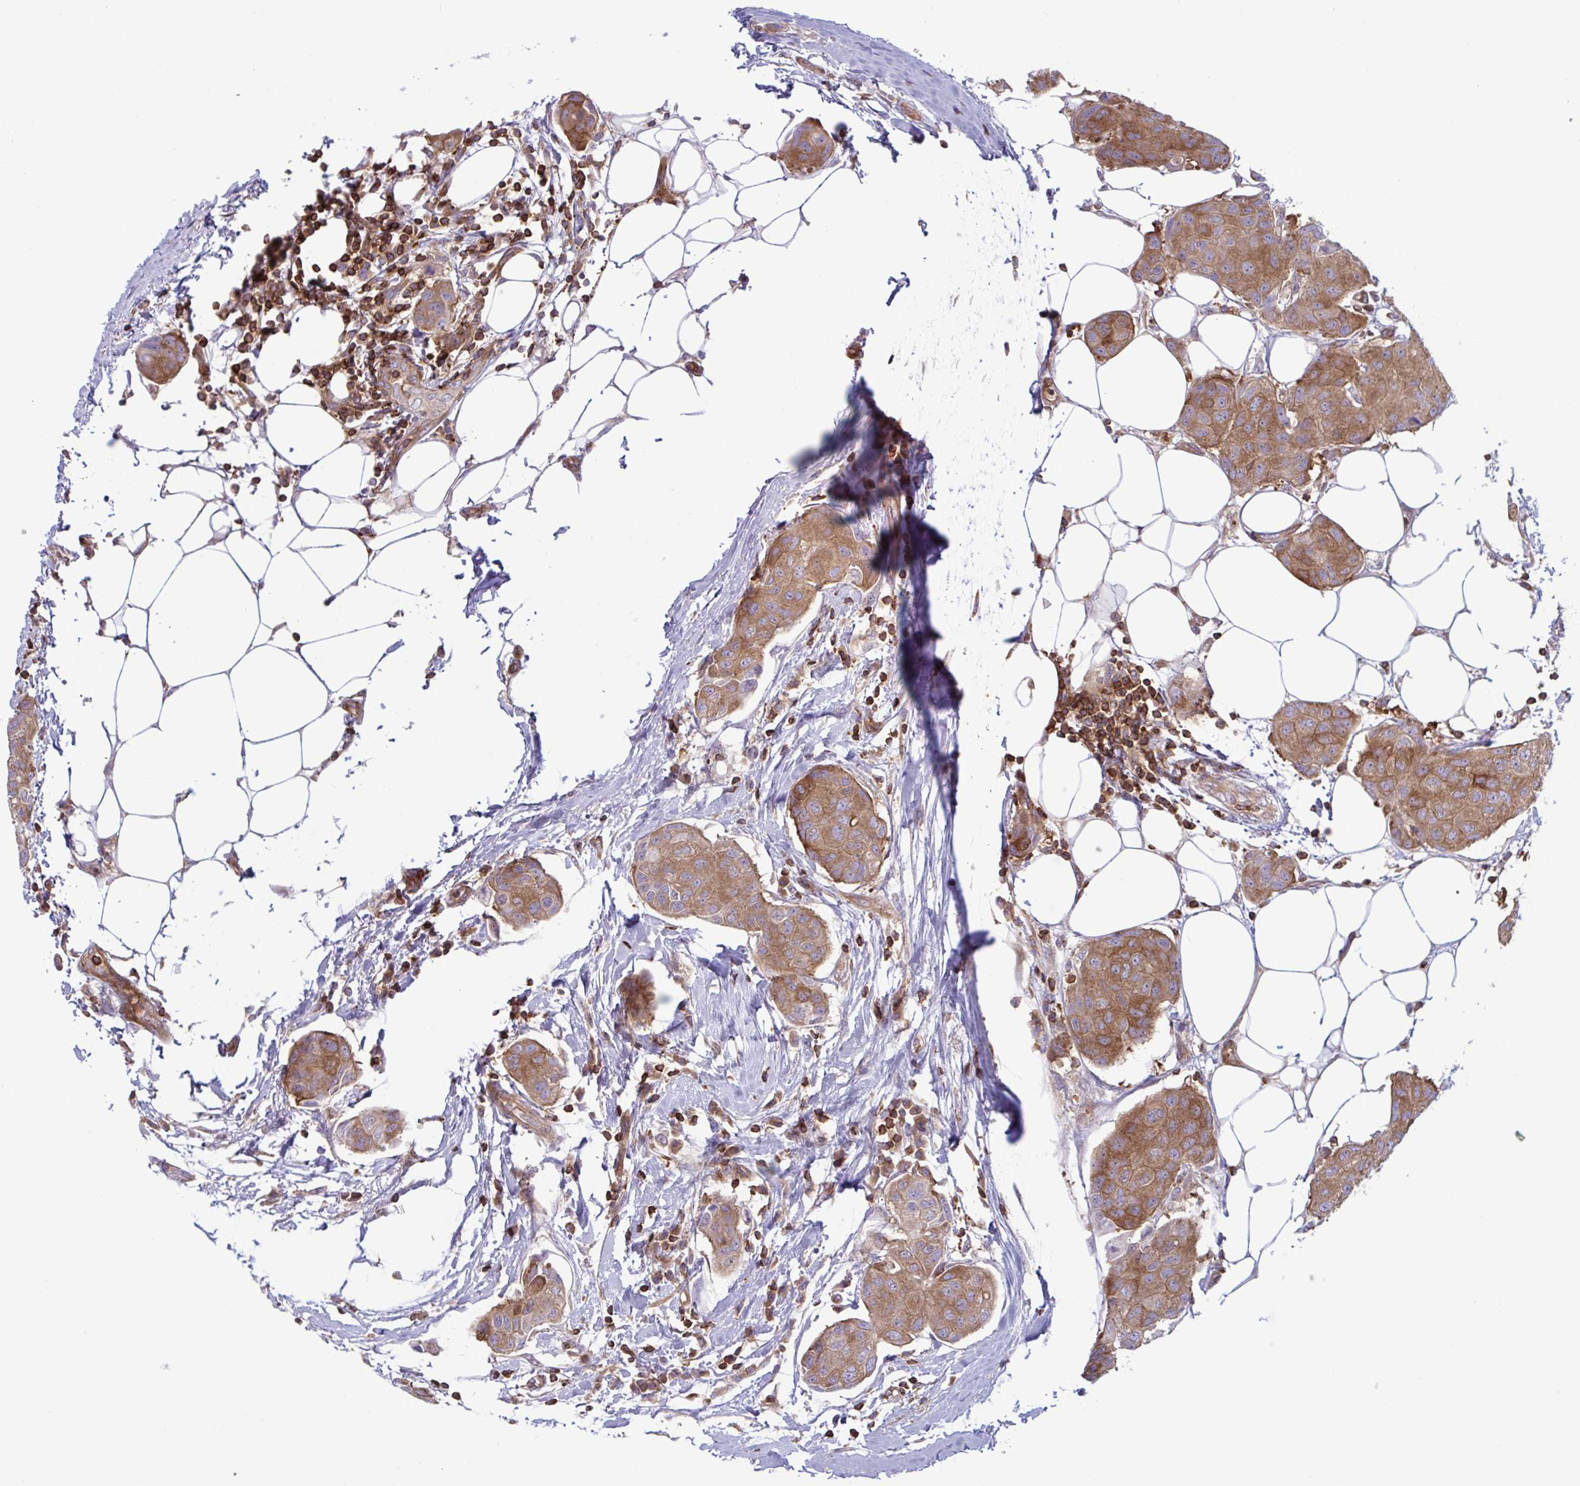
{"staining": {"intensity": "moderate", "quantity": ">75%", "location": "cytoplasmic/membranous"}, "tissue": "breast cancer", "cell_type": "Tumor cells", "image_type": "cancer", "snomed": [{"axis": "morphology", "description": "Duct carcinoma"}, {"axis": "topography", "description": "Breast"}, {"axis": "topography", "description": "Lymph node"}], "caption": "Brown immunohistochemical staining in breast intraductal carcinoma demonstrates moderate cytoplasmic/membranous positivity in approximately >75% of tumor cells. The staining was performed using DAB to visualize the protein expression in brown, while the nuclei were stained in blue with hematoxylin (Magnification: 20x).", "gene": "TSC22D3", "patient": {"sex": "female", "age": 80}}